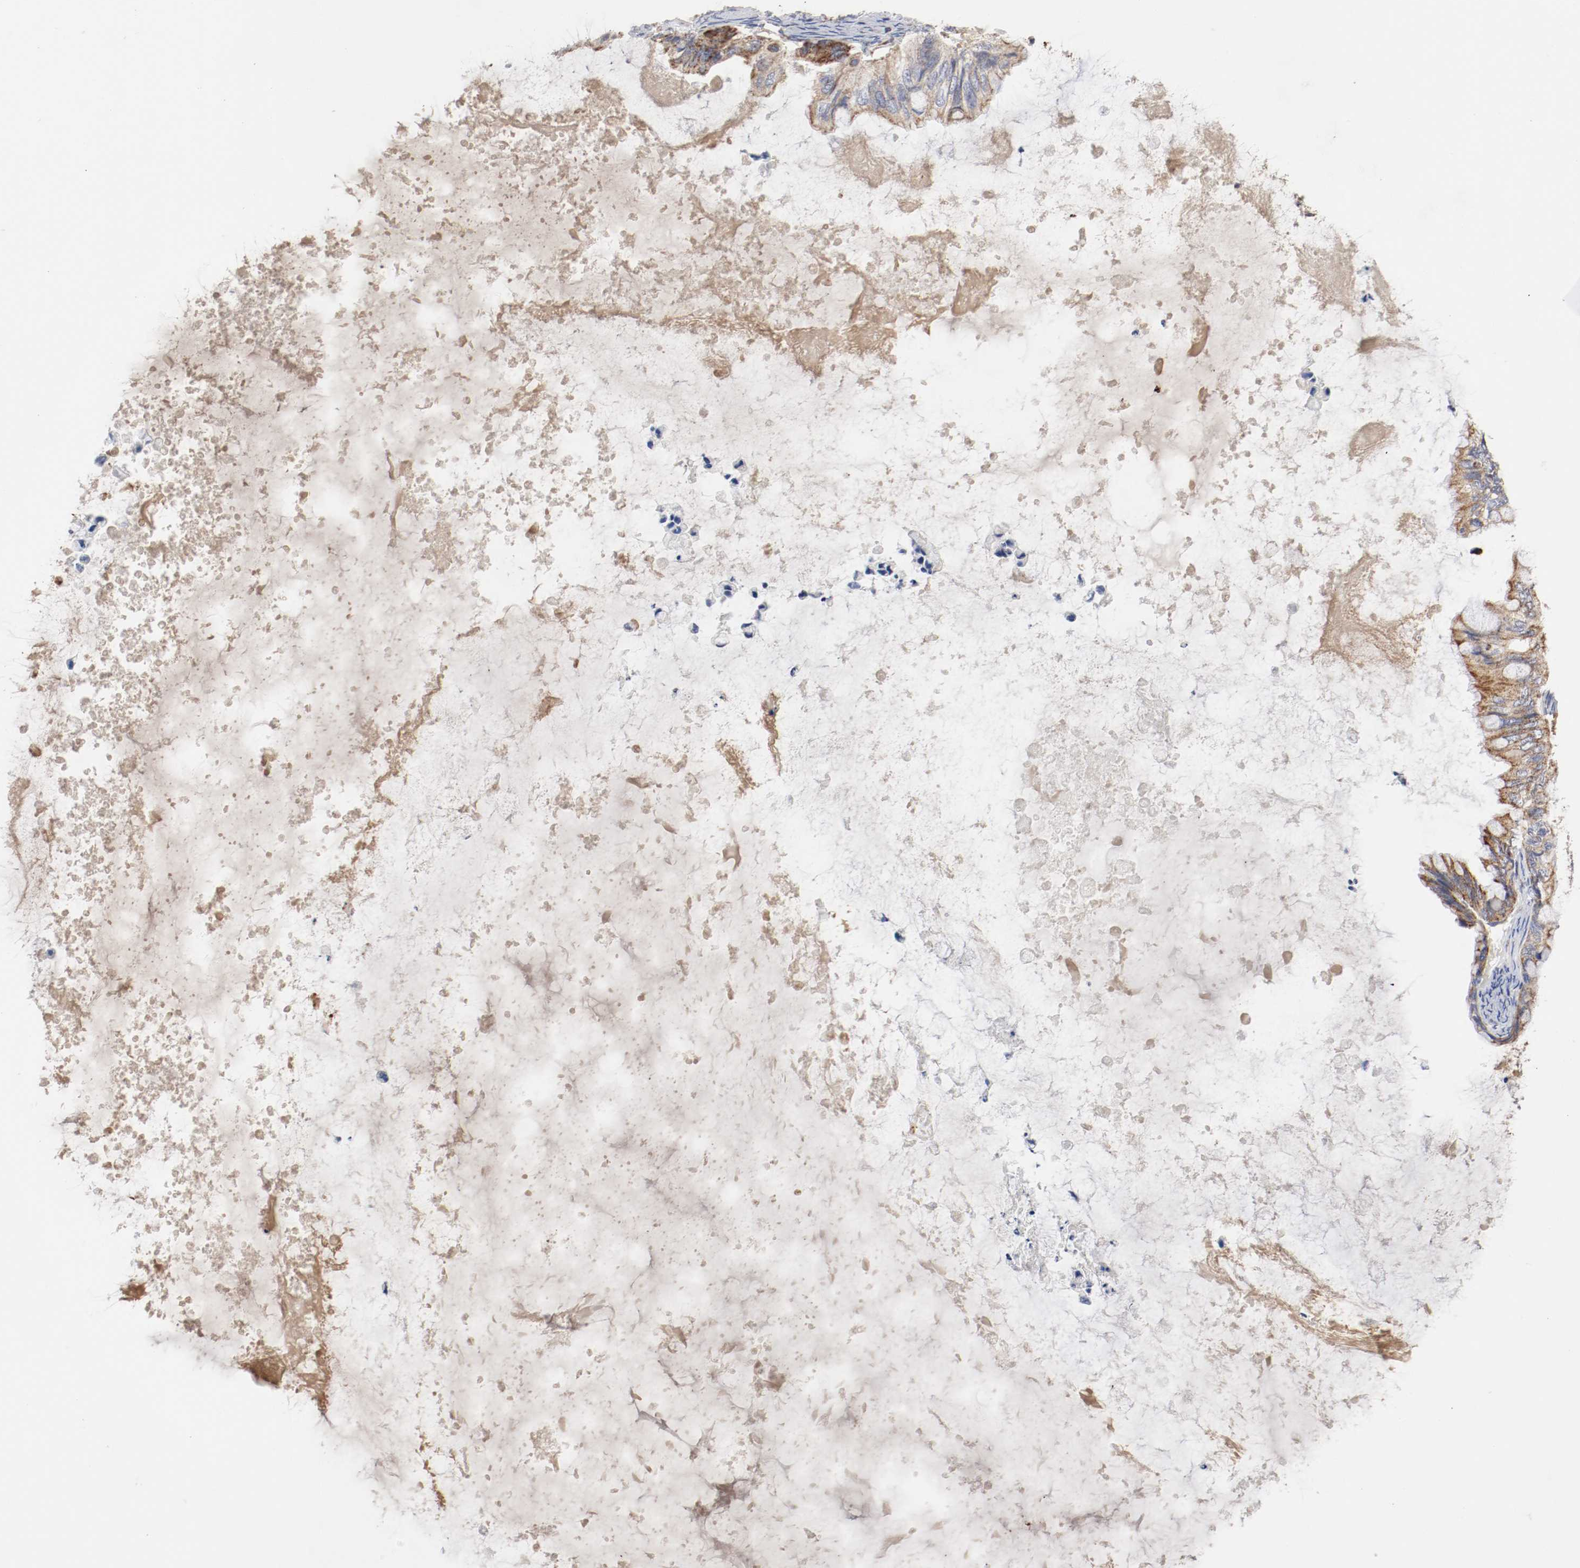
{"staining": {"intensity": "strong", "quantity": ">75%", "location": "cytoplasmic/membranous"}, "tissue": "ovarian cancer", "cell_type": "Tumor cells", "image_type": "cancer", "snomed": [{"axis": "morphology", "description": "Cystadenocarcinoma, mucinous, NOS"}, {"axis": "topography", "description": "Ovary"}], "caption": "High-magnification brightfield microscopy of mucinous cystadenocarcinoma (ovarian) stained with DAB (brown) and counterstained with hematoxylin (blue). tumor cells exhibit strong cytoplasmic/membranous positivity is present in approximately>75% of cells.", "gene": "AFG3L2", "patient": {"sex": "female", "age": 80}}